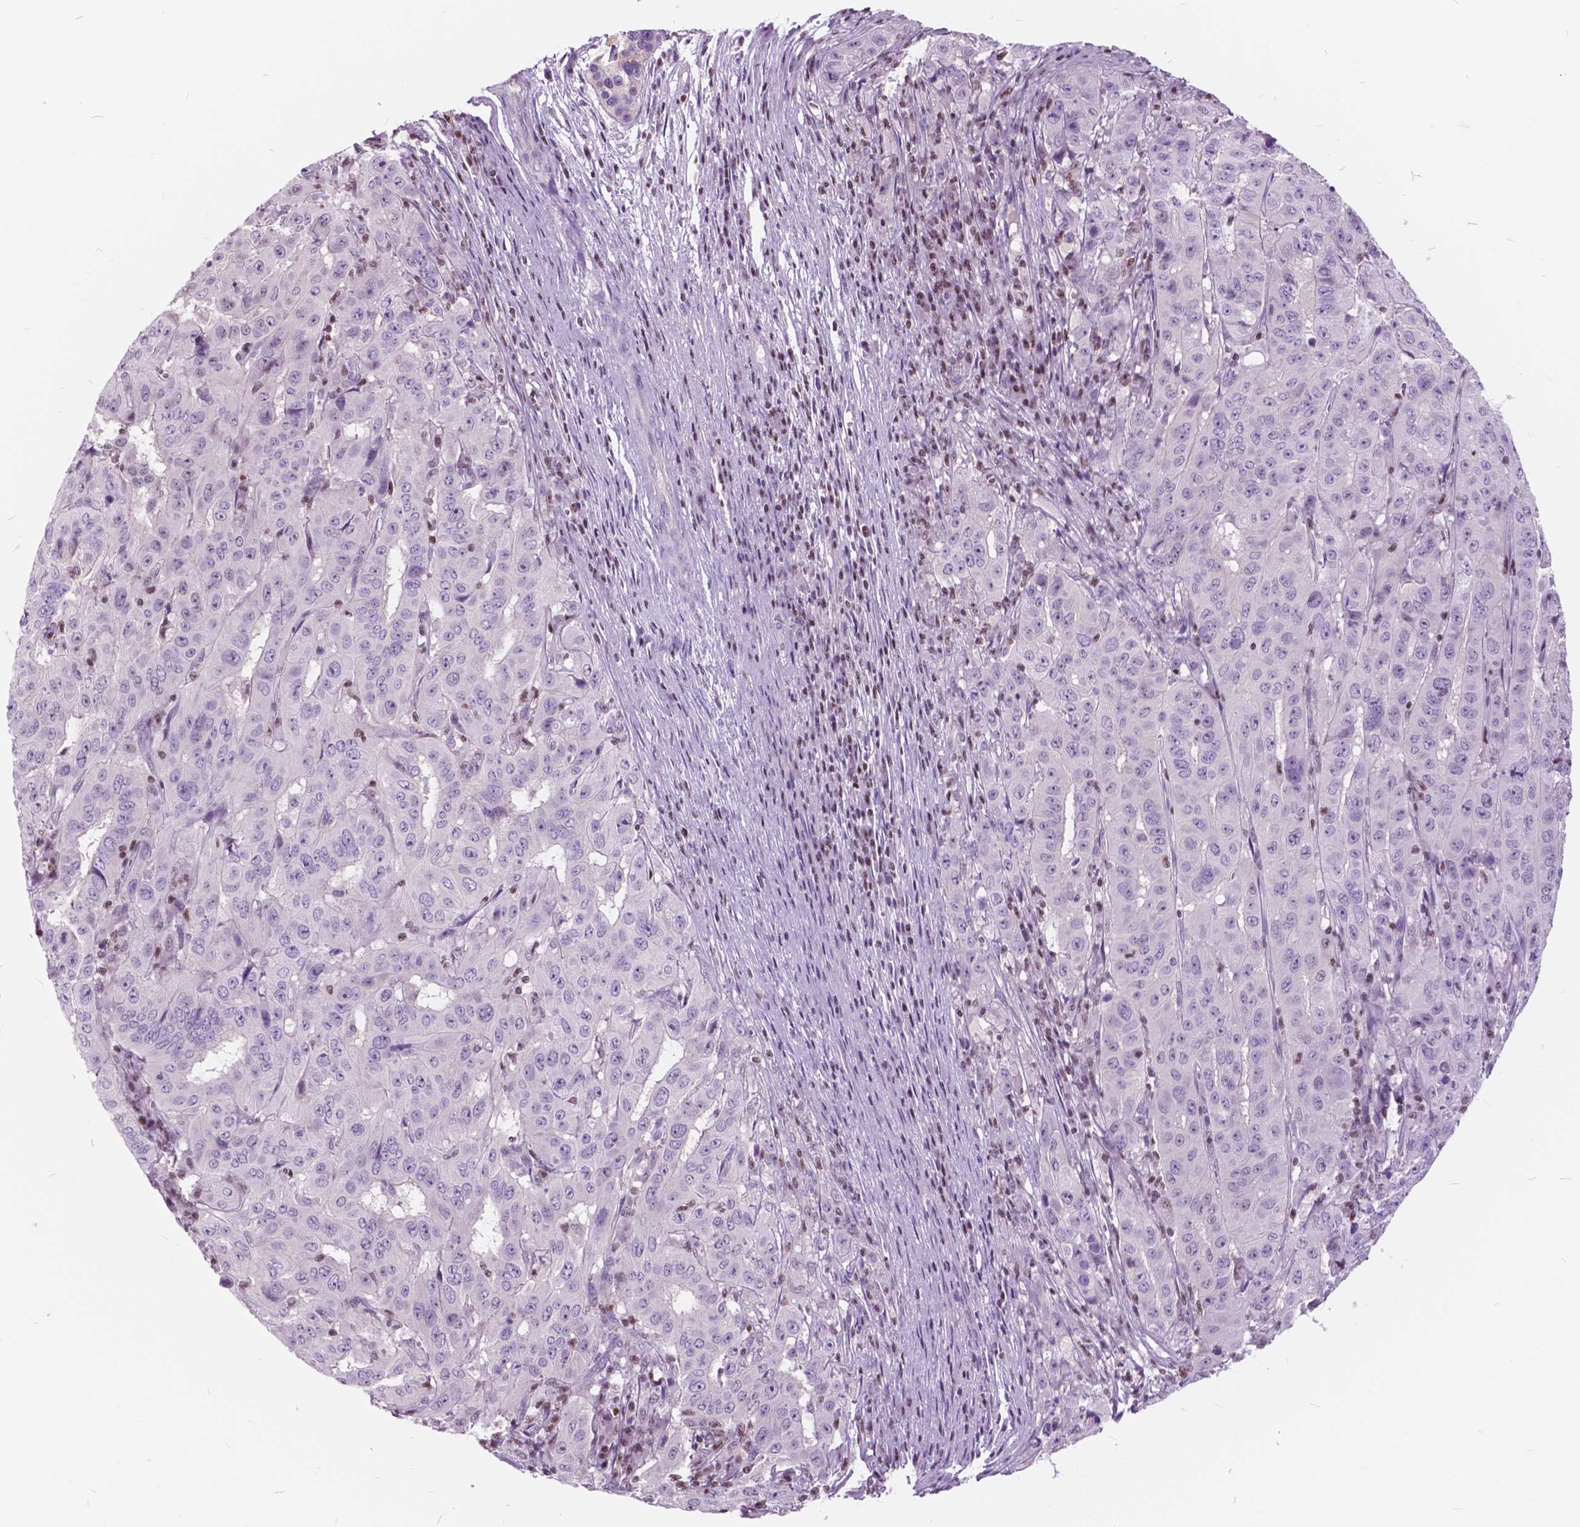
{"staining": {"intensity": "negative", "quantity": "none", "location": "none"}, "tissue": "pancreatic cancer", "cell_type": "Tumor cells", "image_type": "cancer", "snomed": [{"axis": "morphology", "description": "Adenocarcinoma, NOS"}, {"axis": "topography", "description": "Pancreas"}], "caption": "This histopathology image is of pancreatic adenocarcinoma stained with IHC to label a protein in brown with the nuclei are counter-stained blue. There is no expression in tumor cells.", "gene": "SP140", "patient": {"sex": "male", "age": 63}}